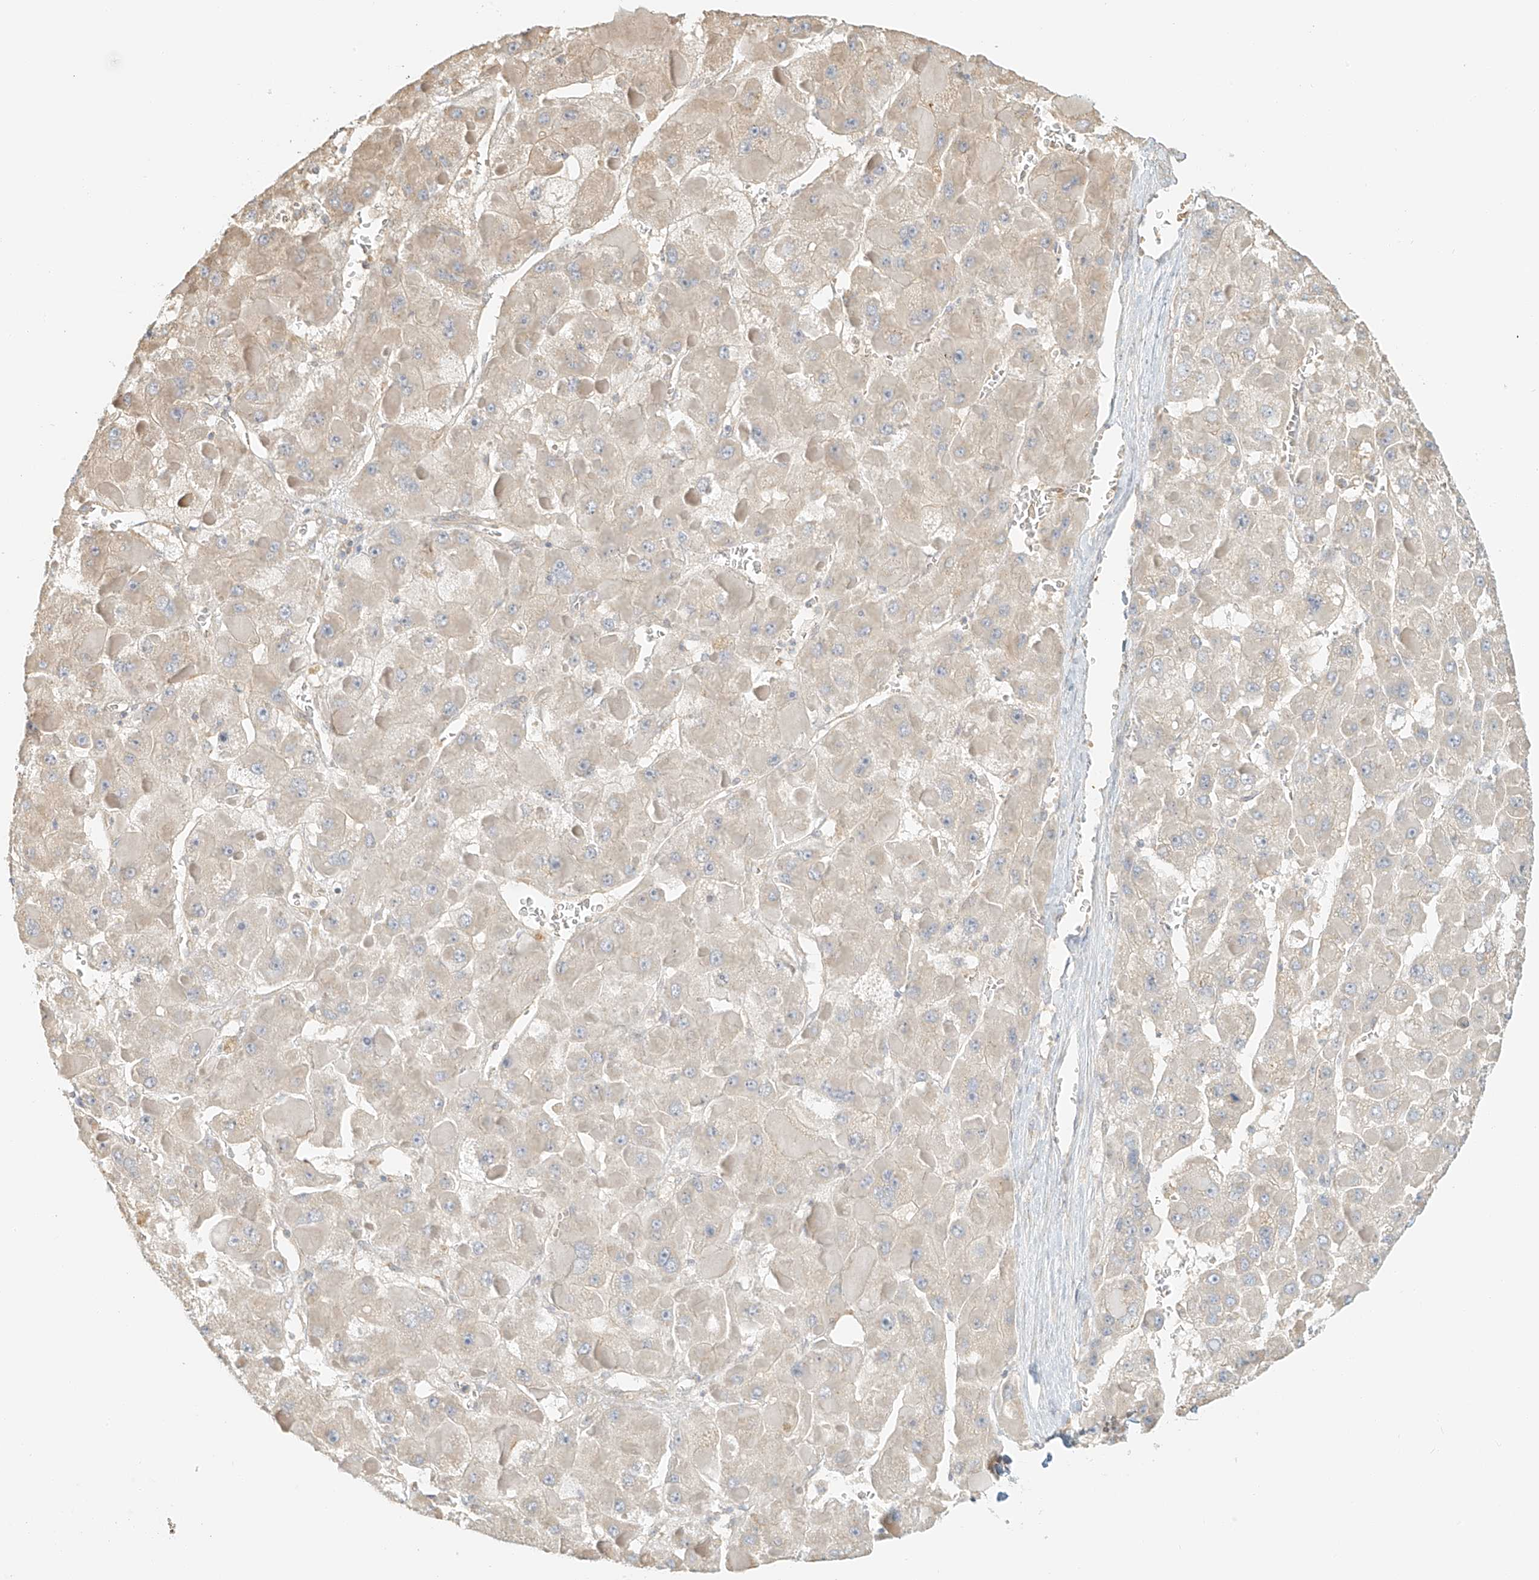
{"staining": {"intensity": "negative", "quantity": "none", "location": "none"}, "tissue": "liver cancer", "cell_type": "Tumor cells", "image_type": "cancer", "snomed": [{"axis": "morphology", "description": "Carcinoma, Hepatocellular, NOS"}, {"axis": "topography", "description": "Liver"}], "caption": "Immunohistochemistry histopathology image of neoplastic tissue: human liver hepatocellular carcinoma stained with DAB displays no significant protein positivity in tumor cells.", "gene": "UPK1B", "patient": {"sex": "female", "age": 73}}